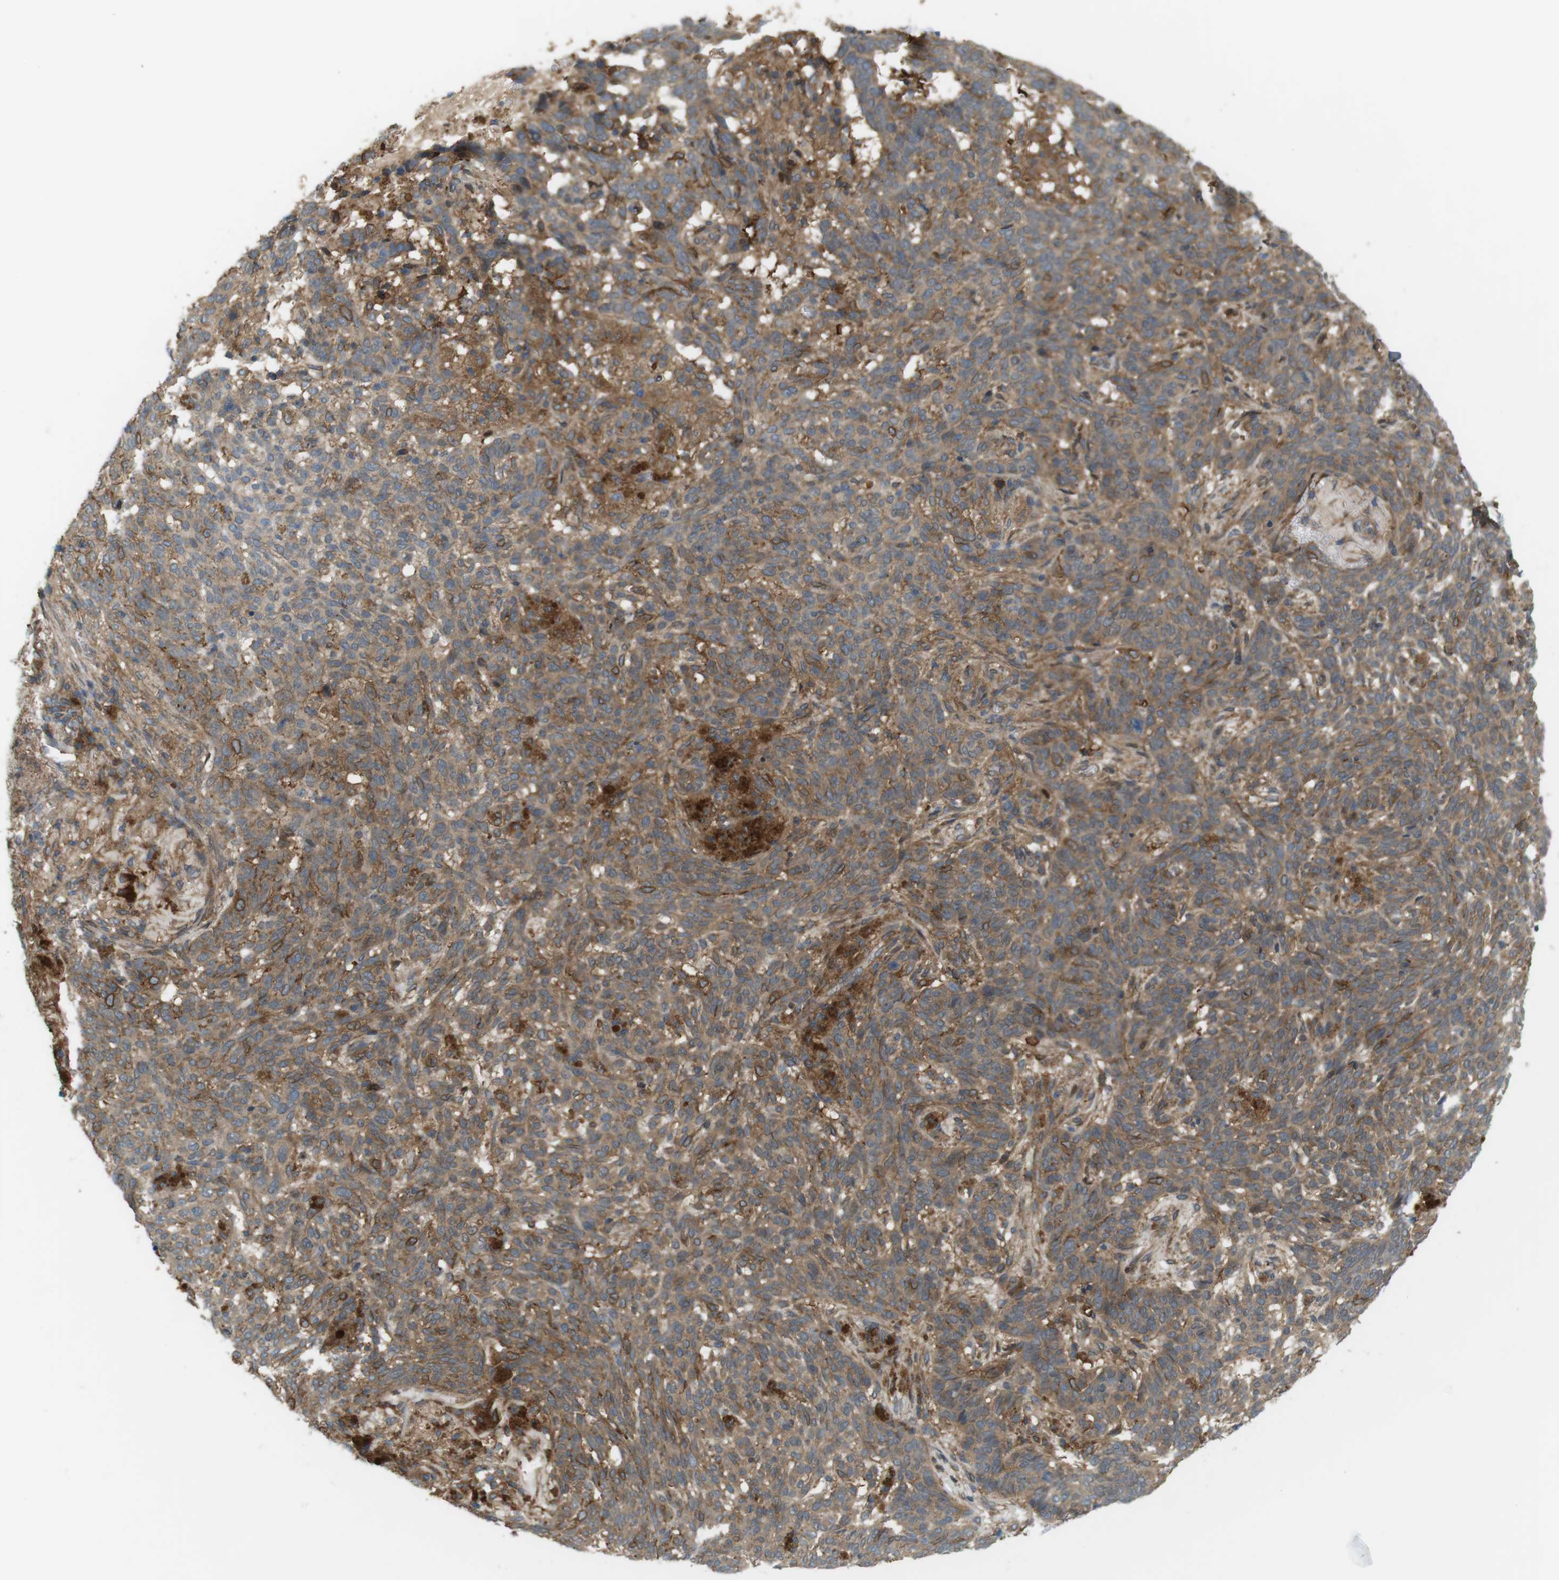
{"staining": {"intensity": "moderate", "quantity": ">75%", "location": "cytoplasmic/membranous"}, "tissue": "skin cancer", "cell_type": "Tumor cells", "image_type": "cancer", "snomed": [{"axis": "morphology", "description": "Basal cell carcinoma"}, {"axis": "topography", "description": "Skin"}], "caption": "Immunohistochemistry (IHC) staining of skin basal cell carcinoma, which exhibits medium levels of moderate cytoplasmic/membranous positivity in about >75% of tumor cells indicating moderate cytoplasmic/membranous protein staining. The staining was performed using DAB (3,3'-diaminobenzidine) (brown) for protein detection and nuclei were counterstained in hematoxylin (blue).", "gene": "DDAH2", "patient": {"sex": "male", "age": 85}}